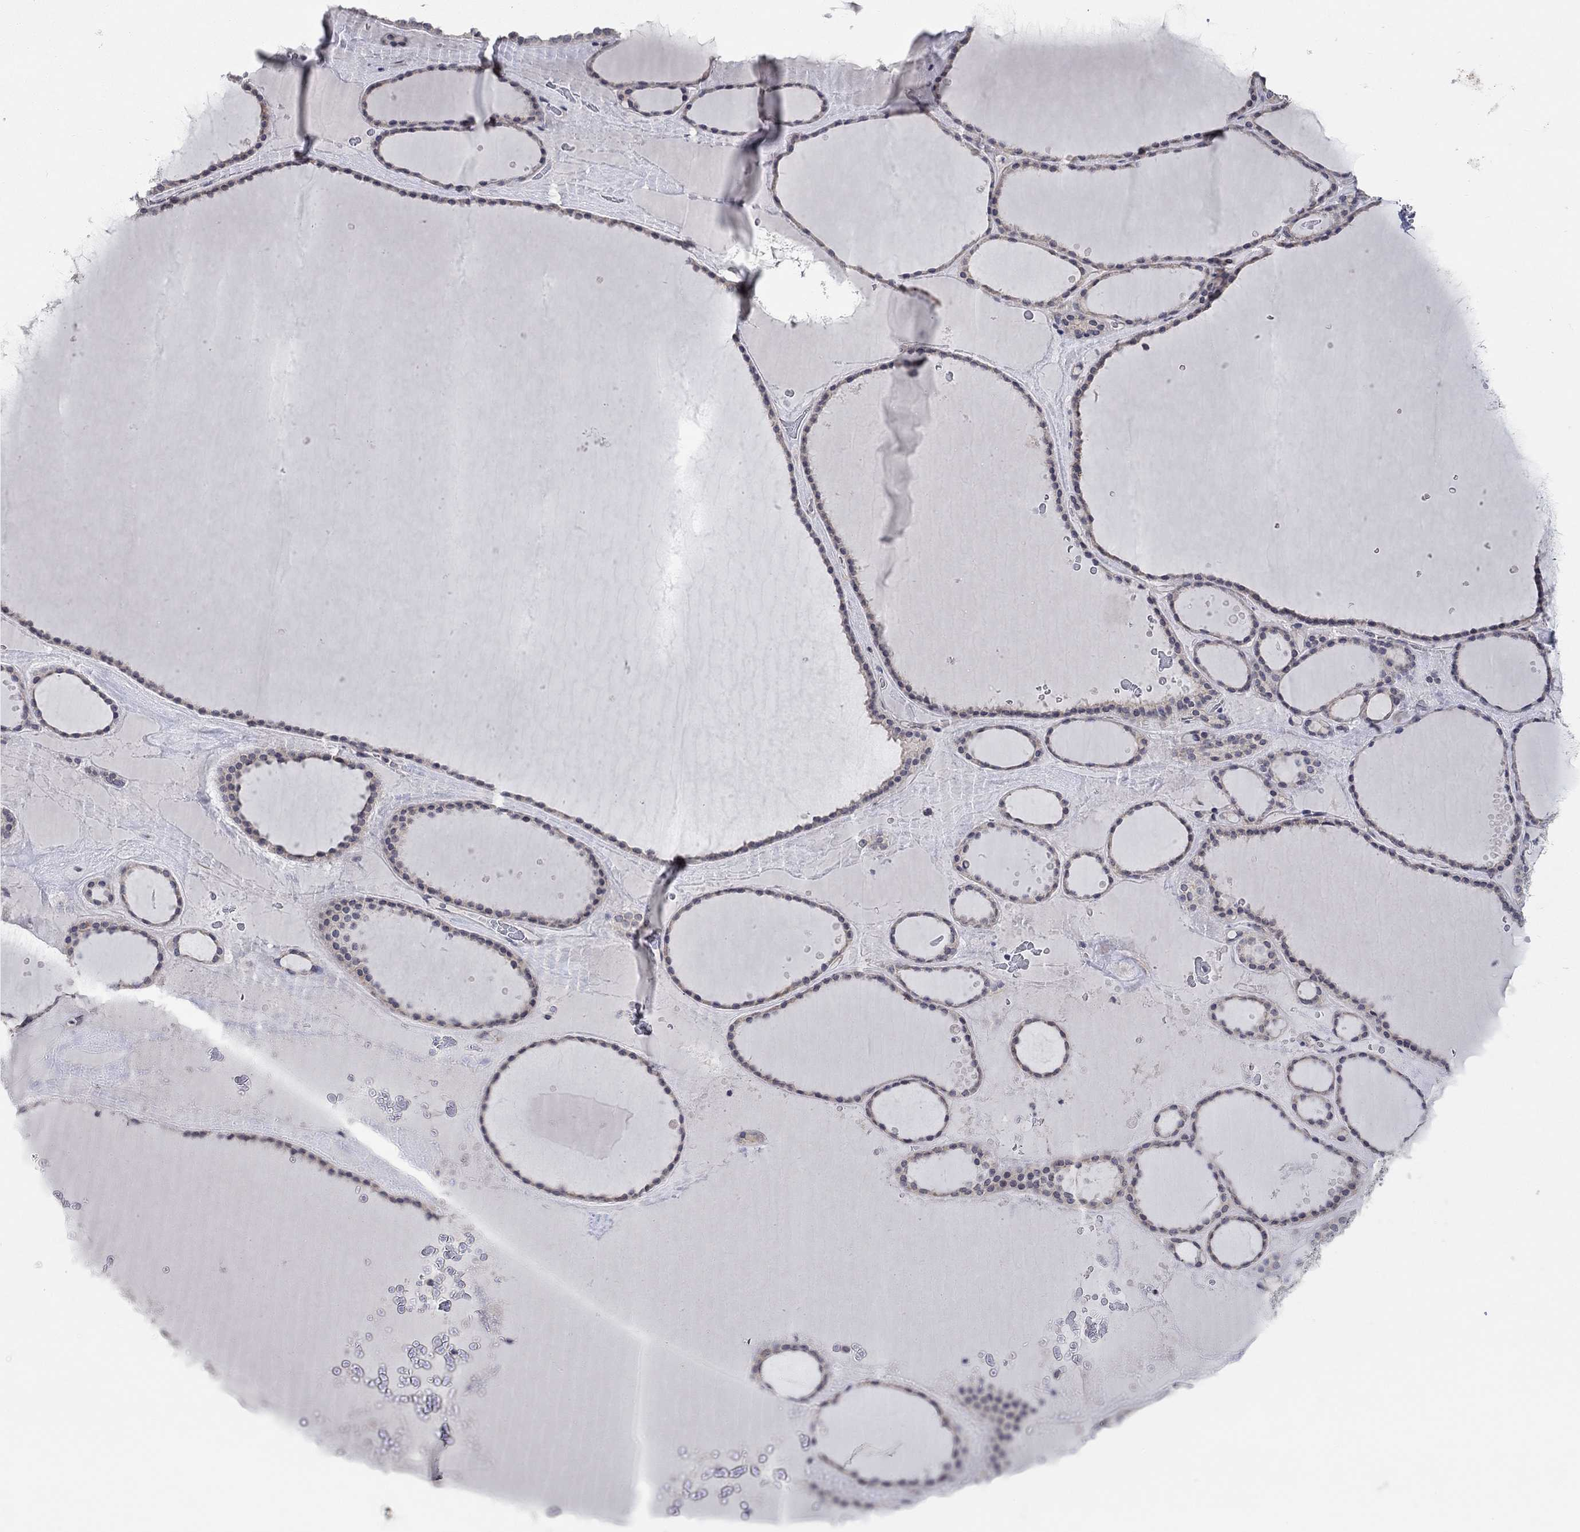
{"staining": {"intensity": "negative", "quantity": "none", "location": "none"}, "tissue": "thyroid gland", "cell_type": "Glandular cells", "image_type": "normal", "snomed": [{"axis": "morphology", "description": "Normal tissue, NOS"}, {"axis": "topography", "description": "Thyroid gland"}], "caption": "DAB immunohistochemical staining of unremarkable human thyroid gland exhibits no significant expression in glandular cells.", "gene": "WASF3", "patient": {"sex": "male", "age": 63}}